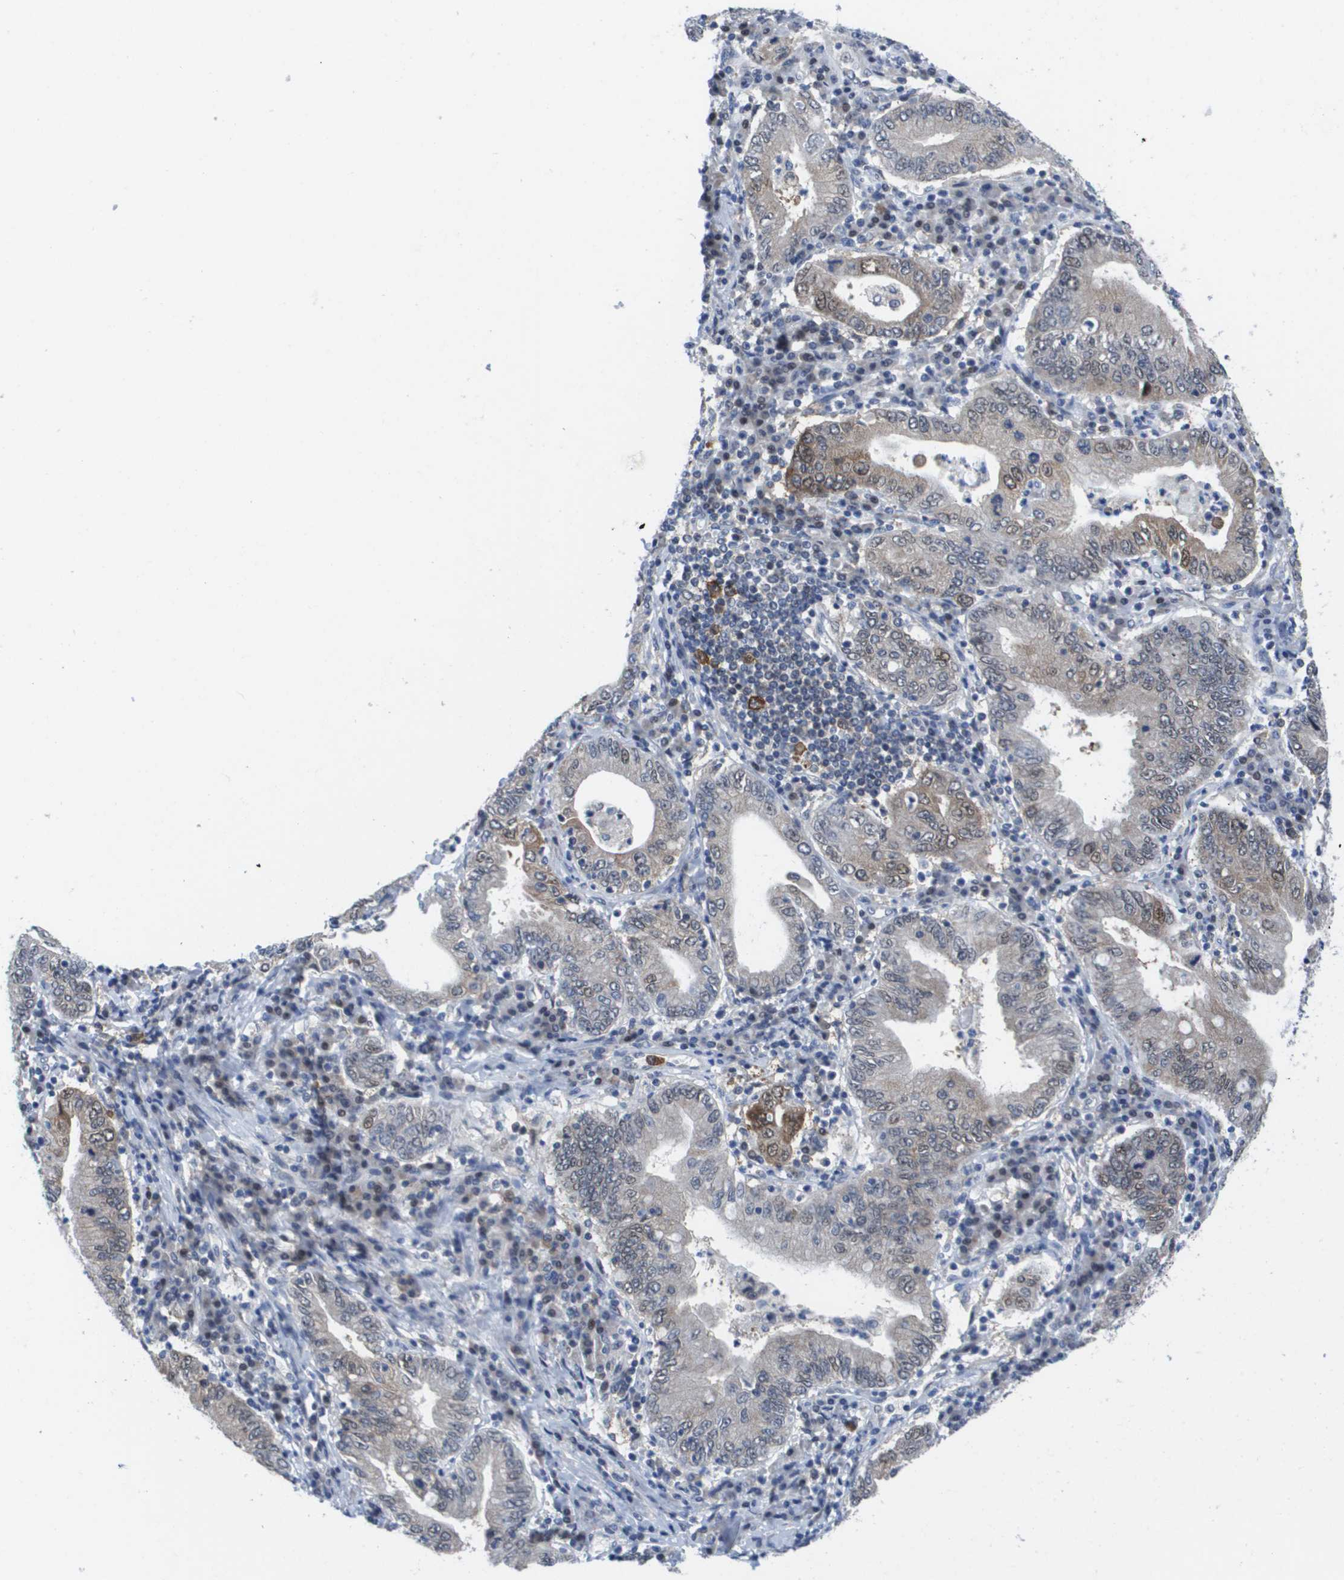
{"staining": {"intensity": "moderate", "quantity": "<25%", "location": "cytoplasmic/membranous"}, "tissue": "stomach cancer", "cell_type": "Tumor cells", "image_type": "cancer", "snomed": [{"axis": "morphology", "description": "Normal tissue, NOS"}, {"axis": "morphology", "description": "Adenocarcinoma, NOS"}, {"axis": "topography", "description": "Esophagus"}, {"axis": "topography", "description": "Stomach, upper"}, {"axis": "topography", "description": "Peripheral nerve tissue"}], "caption": "A micrograph of human adenocarcinoma (stomach) stained for a protein exhibits moderate cytoplasmic/membranous brown staining in tumor cells. The staining was performed using DAB (3,3'-diaminobenzidine) to visualize the protein expression in brown, while the nuclei were stained in blue with hematoxylin (Magnification: 20x).", "gene": "FKBP4", "patient": {"sex": "male", "age": 62}}